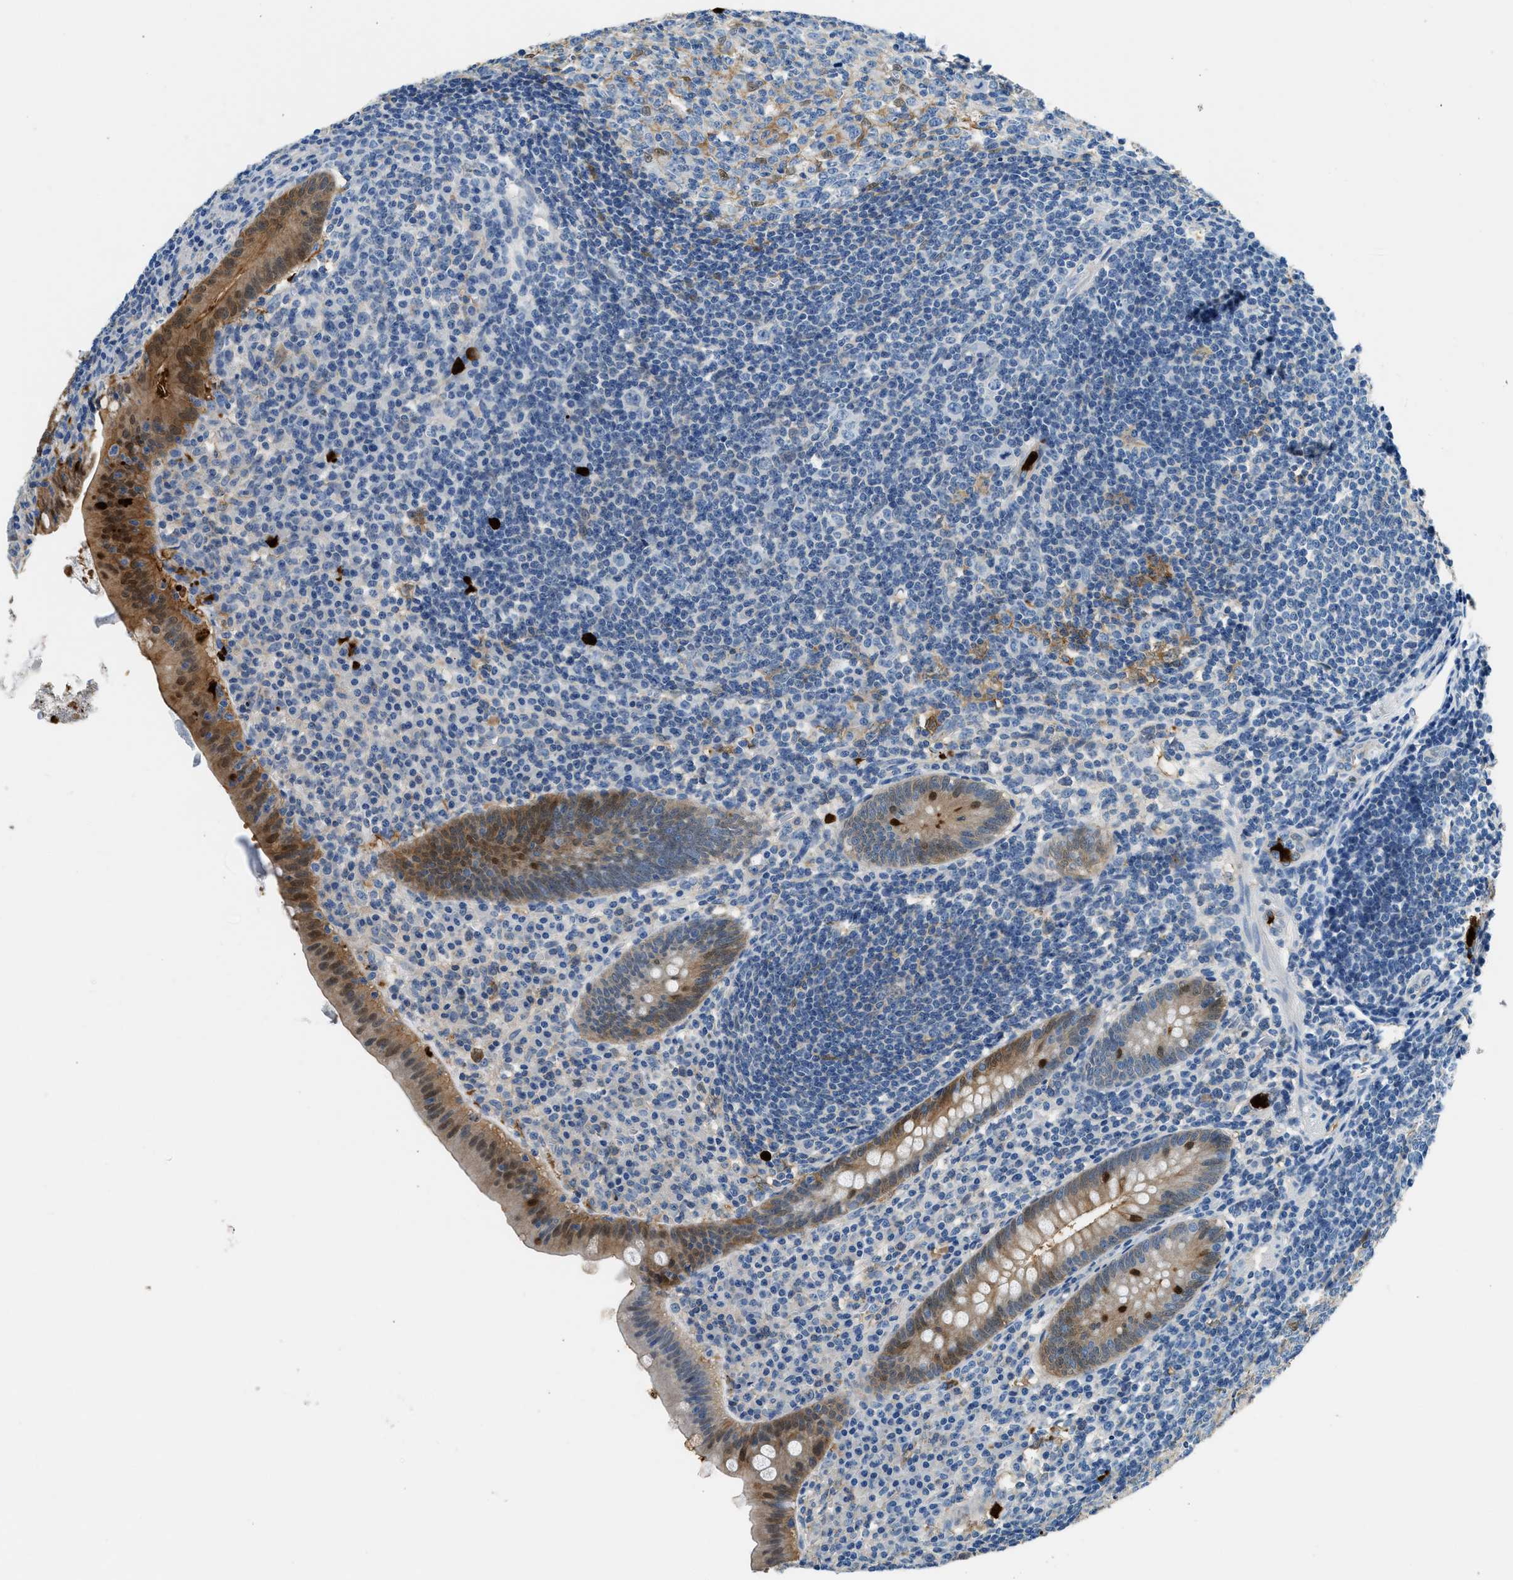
{"staining": {"intensity": "moderate", "quantity": ">75%", "location": "cytoplasmic/membranous,nuclear"}, "tissue": "appendix", "cell_type": "Glandular cells", "image_type": "normal", "snomed": [{"axis": "morphology", "description": "Normal tissue, NOS"}, {"axis": "topography", "description": "Appendix"}], "caption": "Moderate cytoplasmic/membranous,nuclear positivity is appreciated in about >75% of glandular cells in normal appendix.", "gene": "ANXA3", "patient": {"sex": "male", "age": 56}}